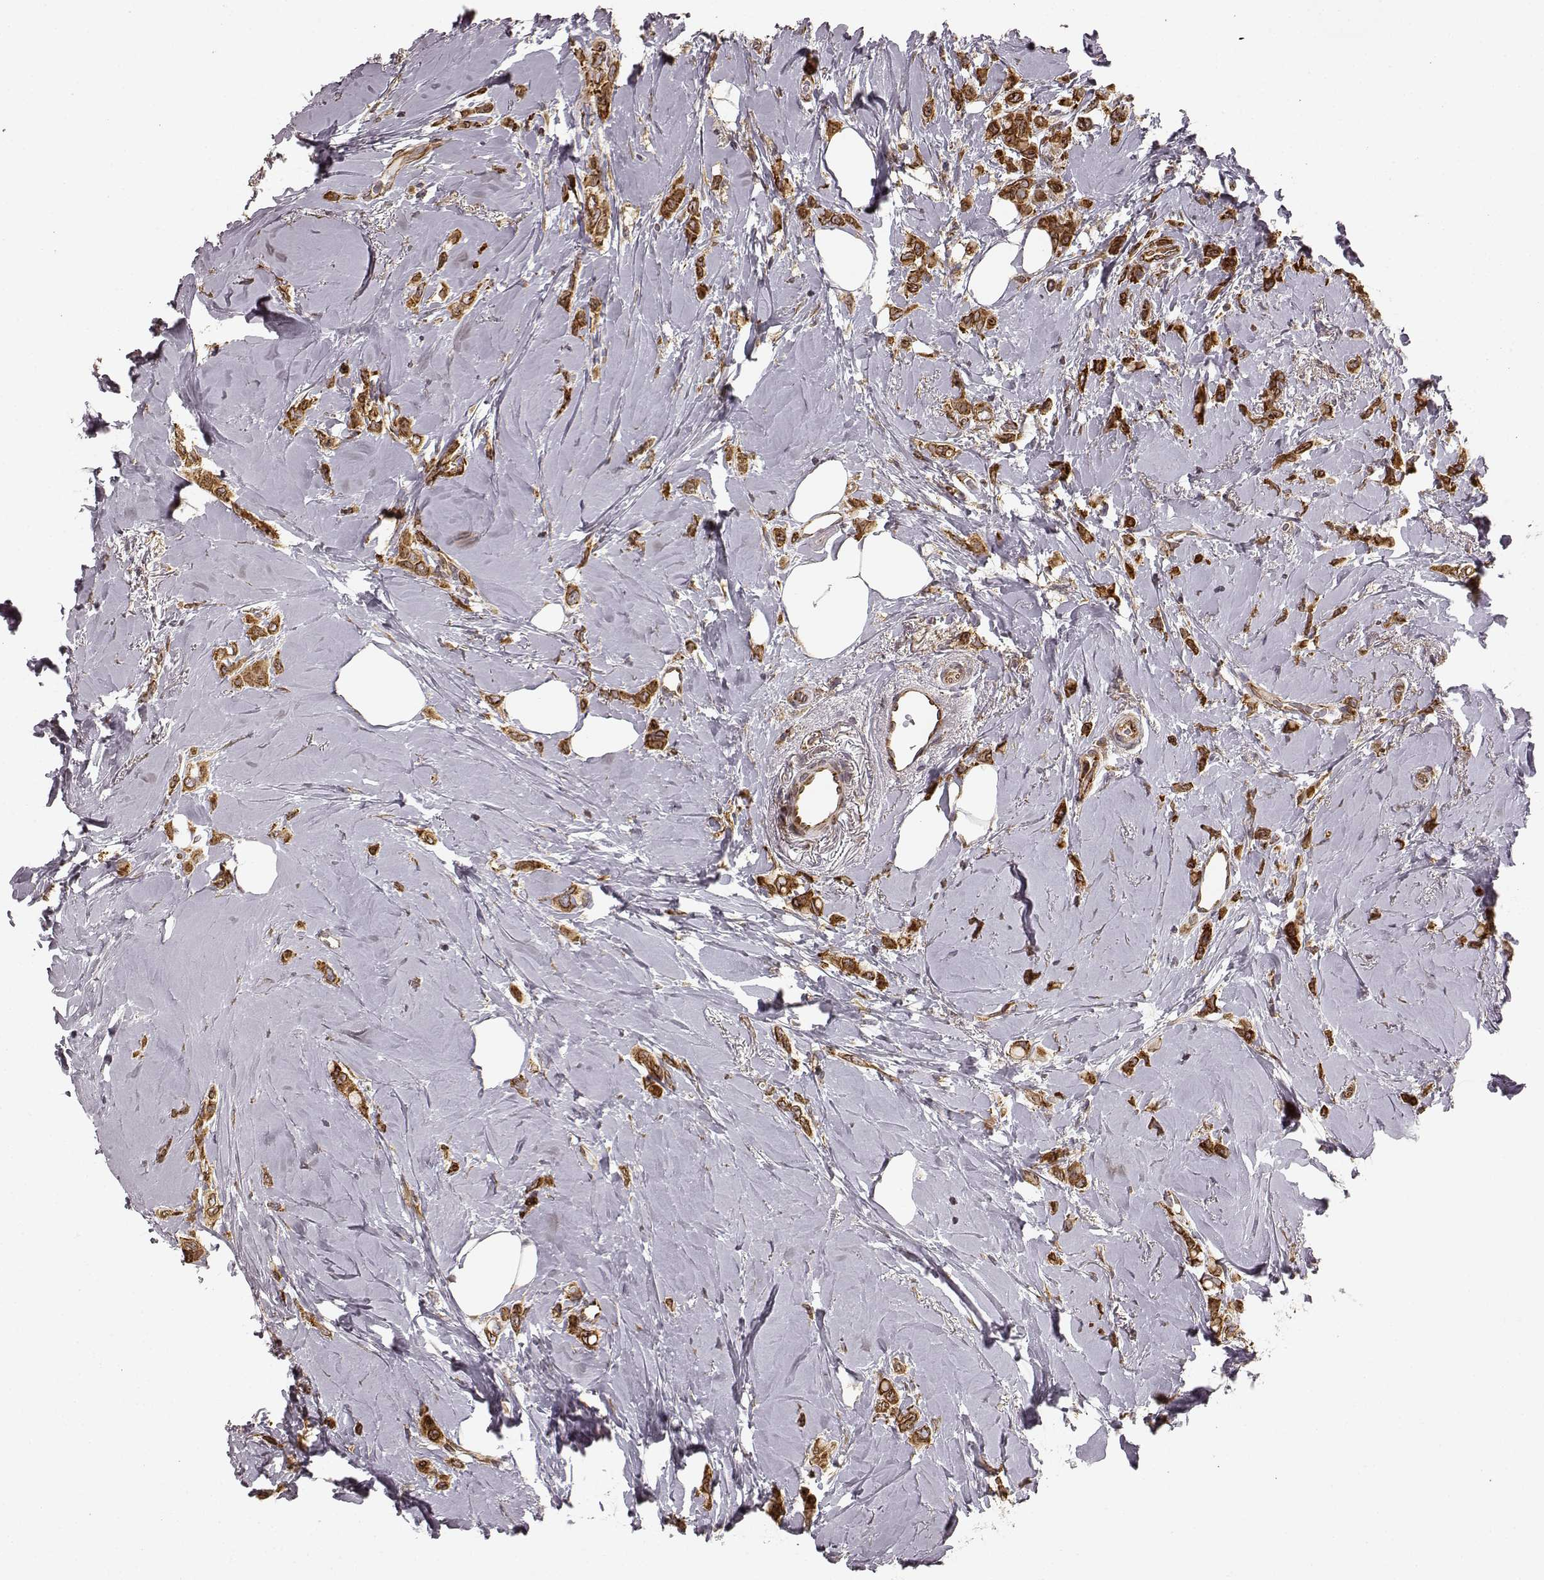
{"staining": {"intensity": "strong", "quantity": ">75%", "location": "cytoplasmic/membranous"}, "tissue": "breast cancer", "cell_type": "Tumor cells", "image_type": "cancer", "snomed": [{"axis": "morphology", "description": "Lobular carcinoma"}, {"axis": "topography", "description": "Breast"}], "caption": "Breast cancer (lobular carcinoma) stained for a protein displays strong cytoplasmic/membranous positivity in tumor cells.", "gene": "TMEM14A", "patient": {"sex": "female", "age": 66}}